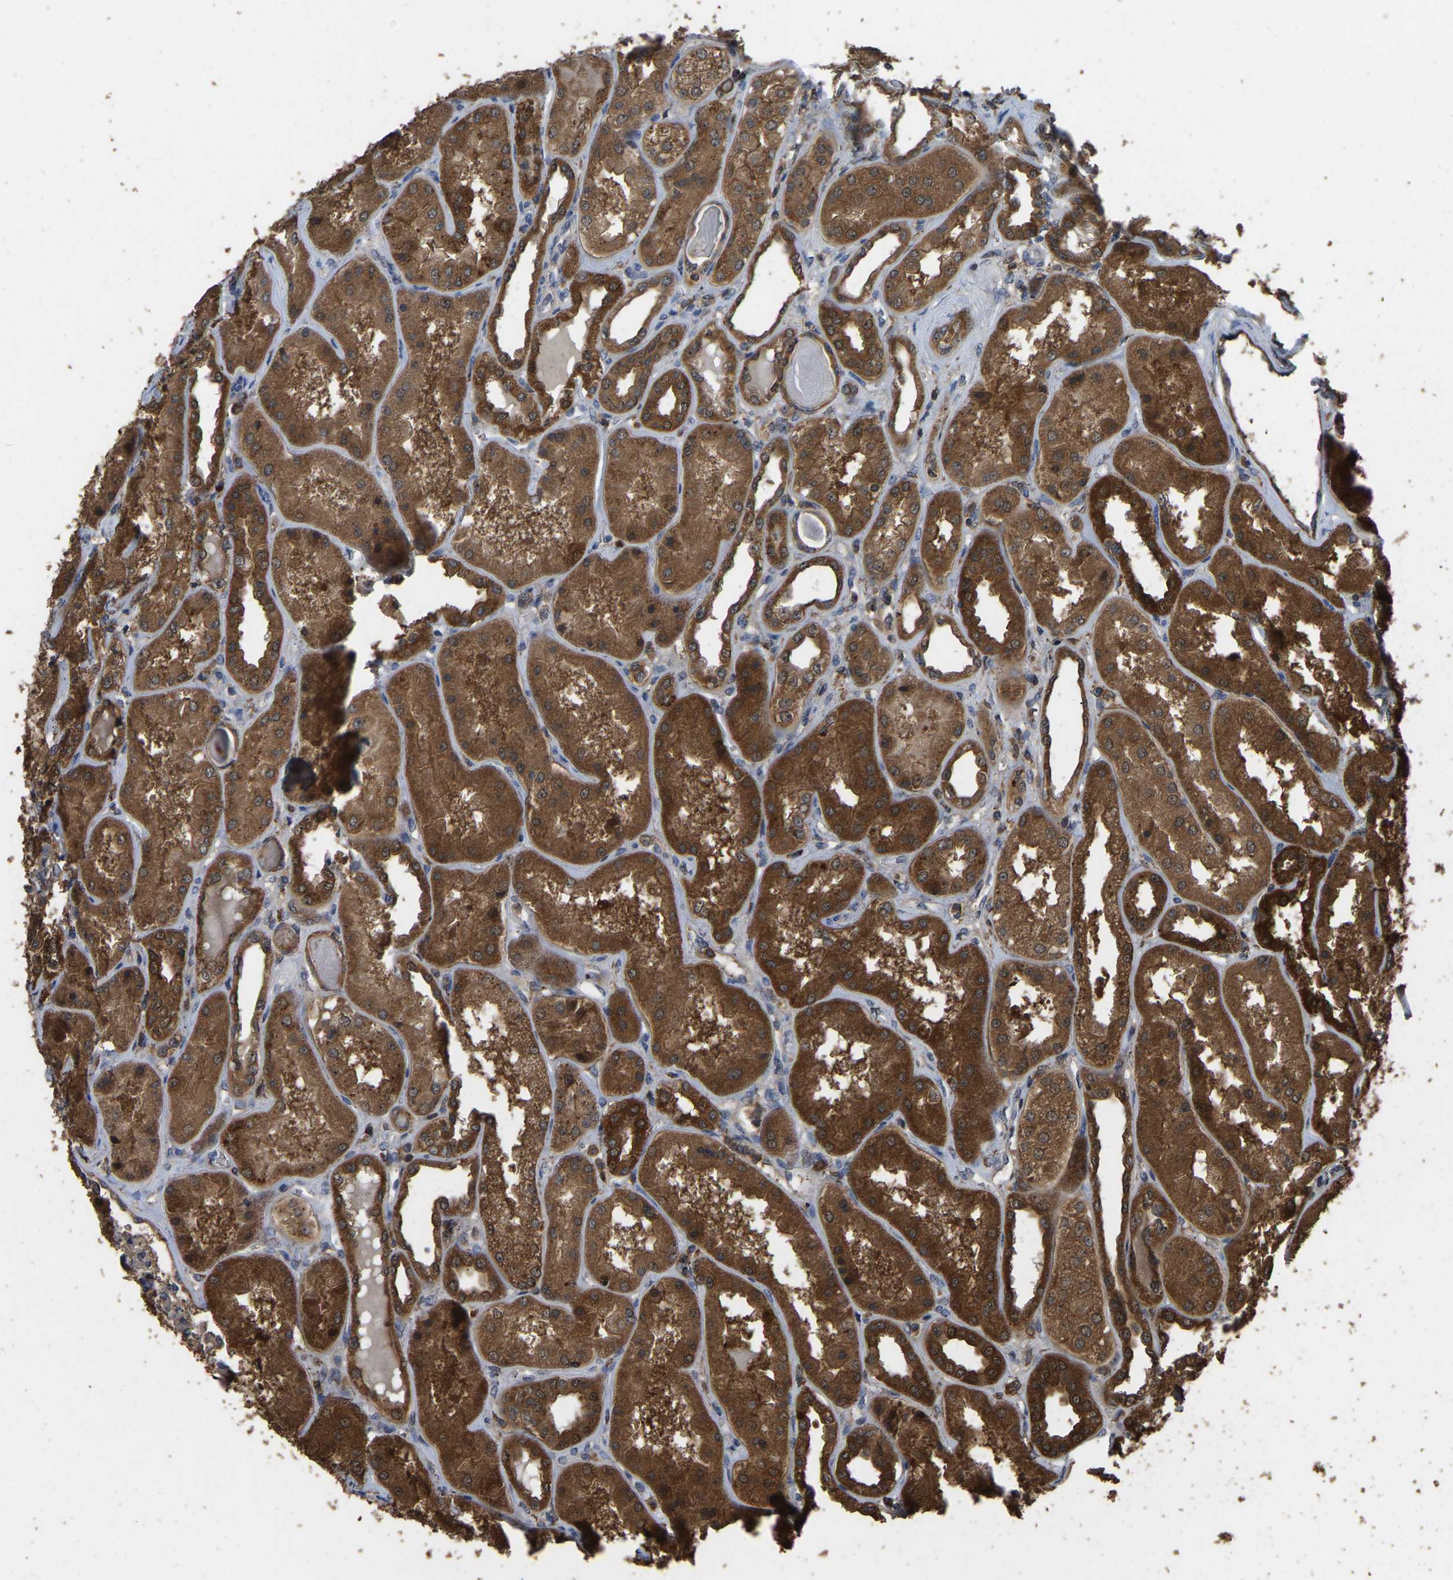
{"staining": {"intensity": "weak", "quantity": ">75%", "location": "cytoplasmic/membranous"}, "tissue": "kidney", "cell_type": "Cells in glomeruli", "image_type": "normal", "snomed": [{"axis": "morphology", "description": "Normal tissue, NOS"}, {"axis": "topography", "description": "Kidney"}], "caption": "Kidney was stained to show a protein in brown. There is low levels of weak cytoplasmic/membranous staining in approximately >75% of cells in glomeruli. The protein is stained brown, and the nuclei are stained in blue (DAB (3,3'-diaminobenzidine) IHC with brightfield microscopy, high magnification).", "gene": "FHIT", "patient": {"sex": "female", "age": 56}}